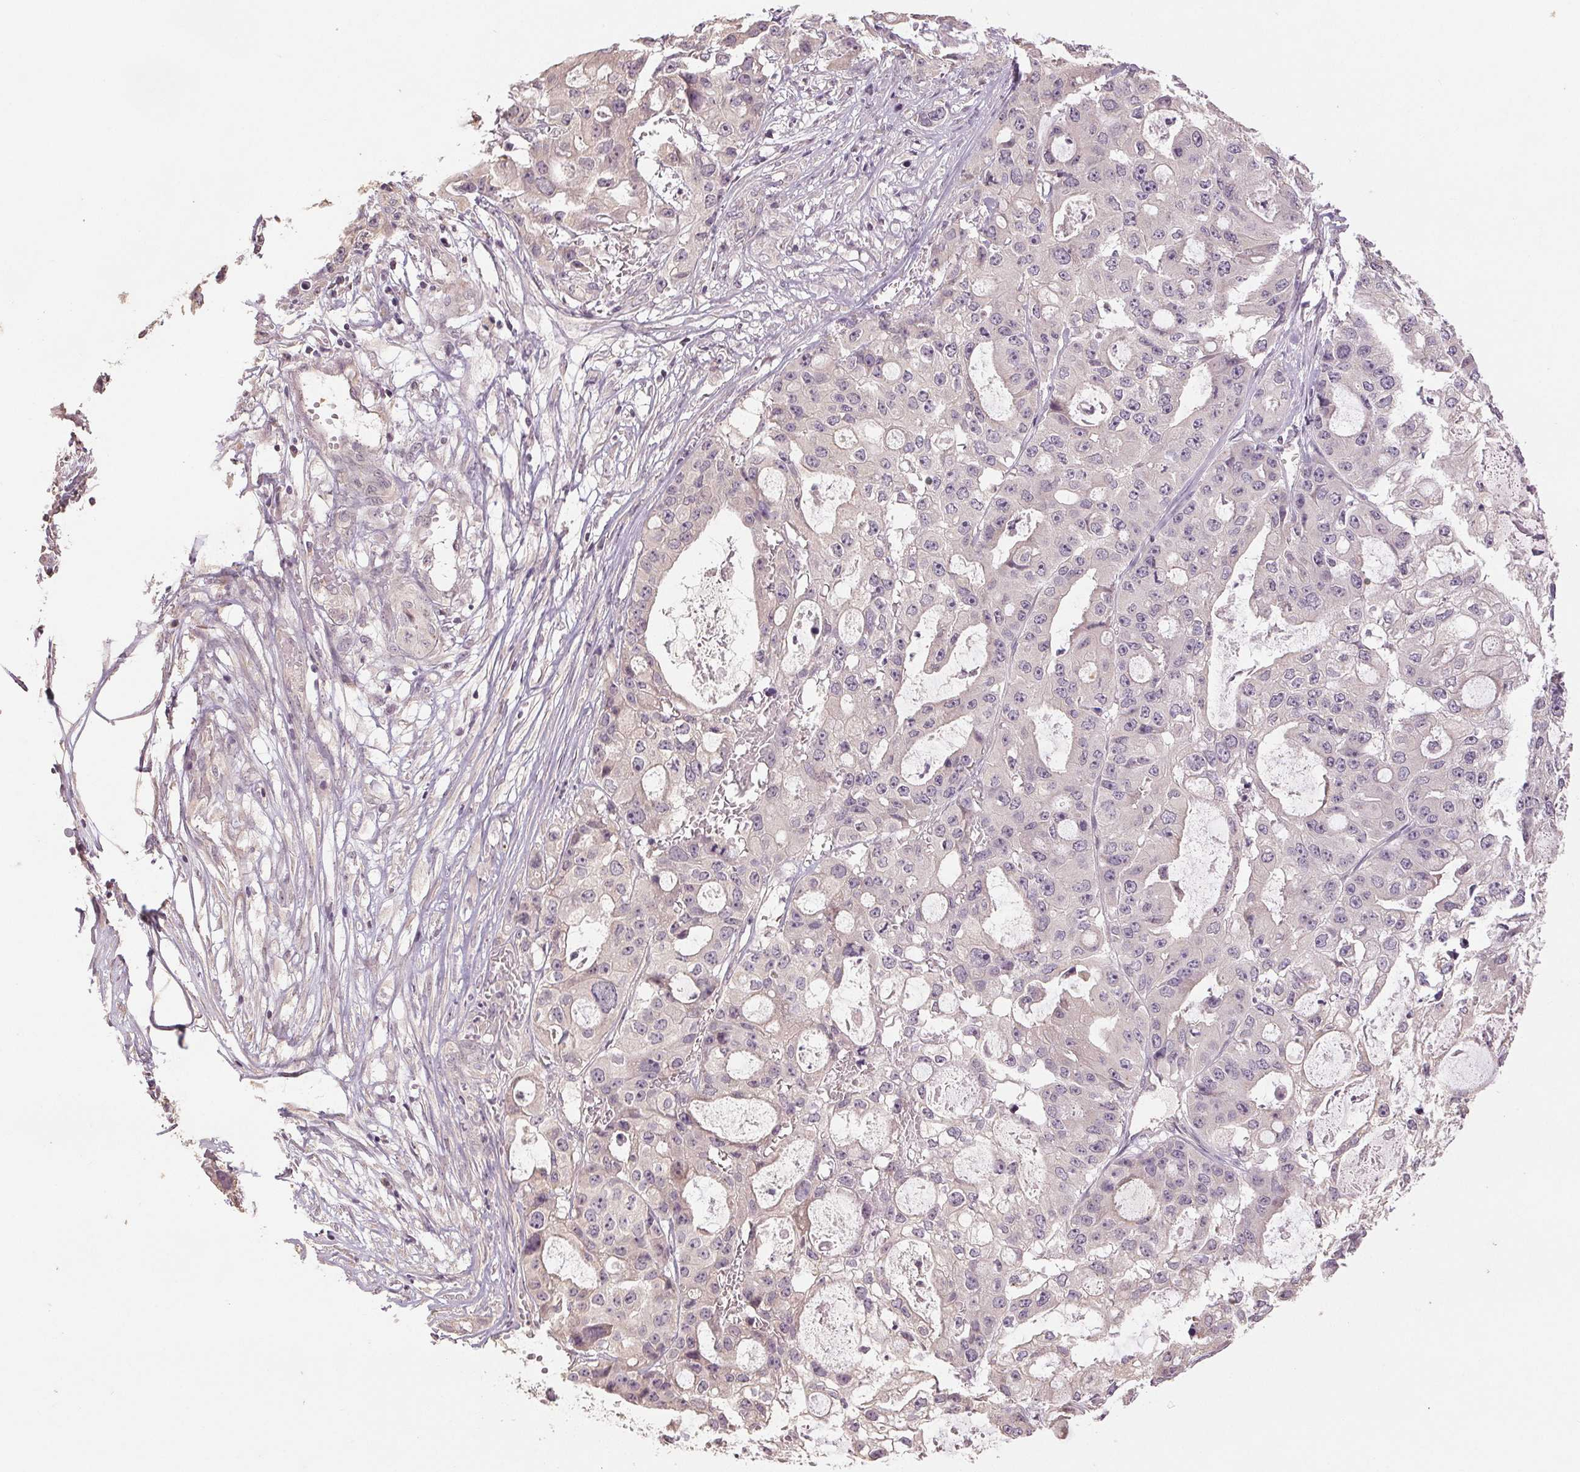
{"staining": {"intensity": "negative", "quantity": "none", "location": "none"}, "tissue": "ovarian cancer", "cell_type": "Tumor cells", "image_type": "cancer", "snomed": [{"axis": "morphology", "description": "Cystadenocarcinoma, serous, NOS"}, {"axis": "topography", "description": "Ovary"}], "caption": "High magnification brightfield microscopy of serous cystadenocarcinoma (ovarian) stained with DAB (3,3'-diaminobenzidine) (brown) and counterstained with hematoxylin (blue): tumor cells show no significant staining. (Stains: DAB immunohistochemistry (IHC) with hematoxylin counter stain, Microscopy: brightfield microscopy at high magnification).", "gene": "COX14", "patient": {"sex": "female", "age": 56}}